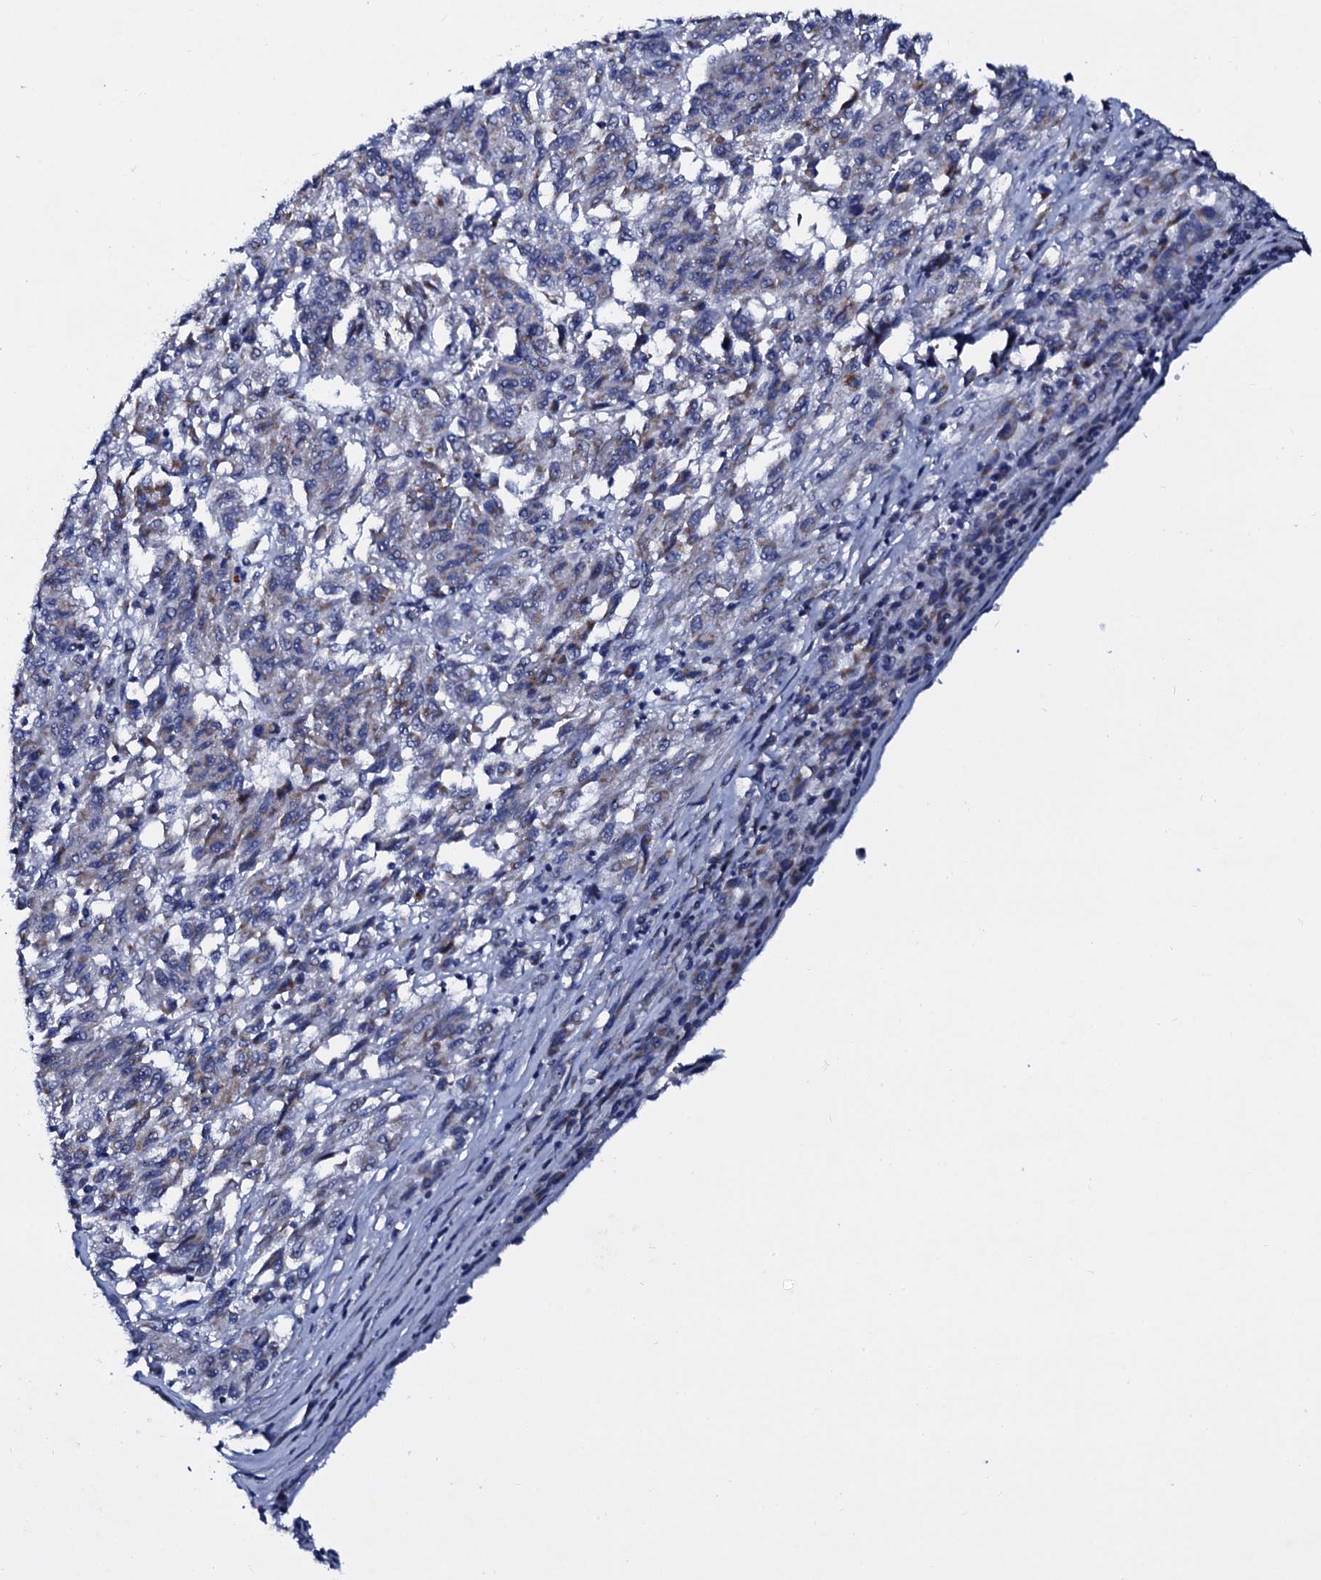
{"staining": {"intensity": "negative", "quantity": "none", "location": "none"}, "tissue": "melanoma", "cell_type": "Tumor cells", "image_type": "cancer", "snomed": [{"axis": "morphology", "description": "Malignant melanoma, Metastatic site"}, {"axis": "topography", "description": "Lung"}], "caption": "Immunohistochemistry (IHC) photomicrograph of melanoma stained for a protein (brown), which reveals no expression in tumor cells.", "gene": "SLC37A4", "patient": {"sex": "male", "age": 64}}